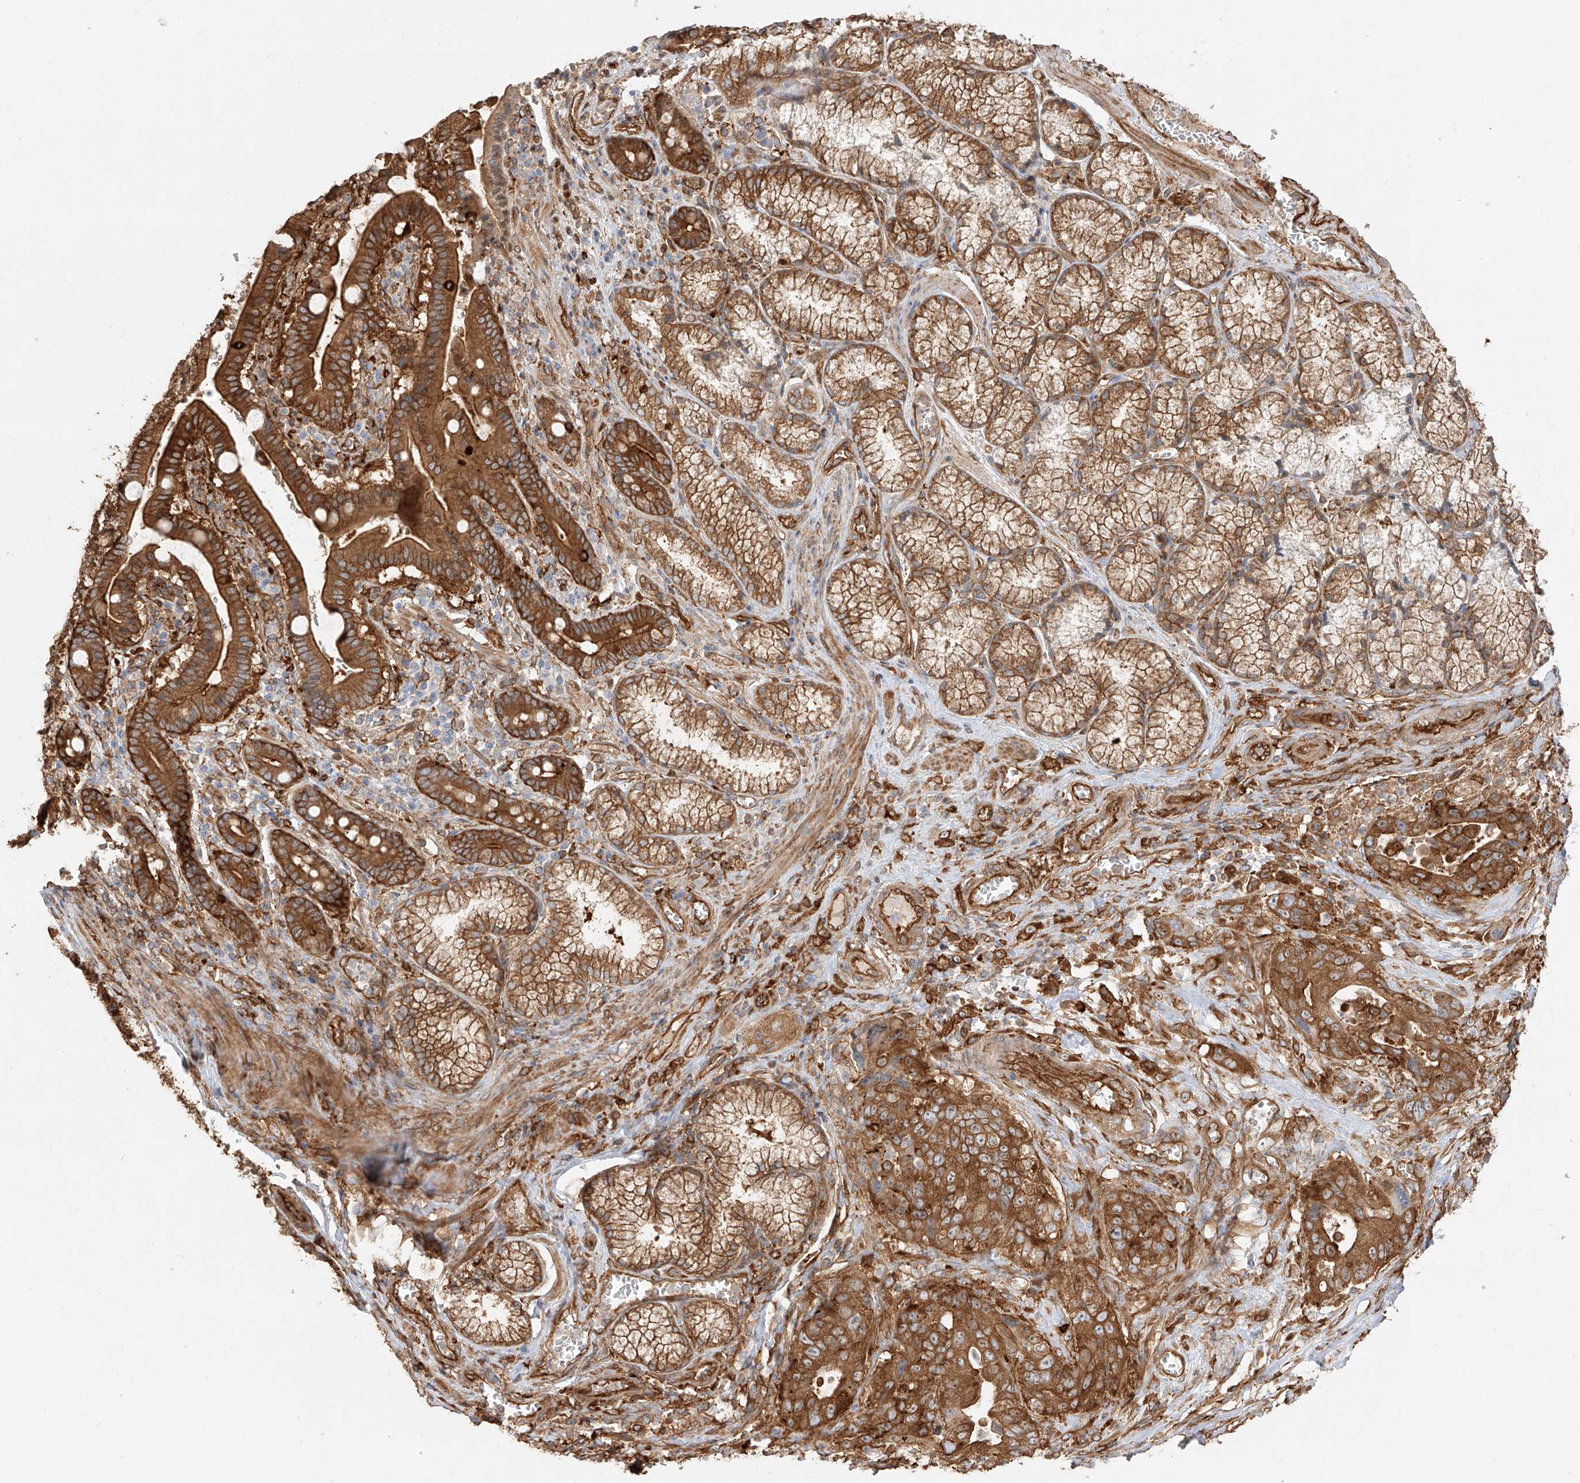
{"staining": {"intensity": "strong", "quantity": ">75%", "location": "cytoplasmic/membranous"}, "tissue": "pancreatic cancer", "cell_type": "Tumor cells", "image_type": "cancer", "snomed": [{"axis": "morphology", "description": "Adenocarcinoma, NOS"}, {"axis": "topography", "description": "Pancreas"}], "caption": "IHC staining of pancreatic adenocarcinoma, which exhibits high levels of strong cytoplasmic/membranous staining in approximately >75% of tumor cells indicating strong cytoplasmic/membranous protein staining. The staining was performed using DAB (brown) for protein detection and nuclei were counterstained in hematoxylin (blue).", "gene": "SNX9", "patient": {"sex": "male", "age": 70}}